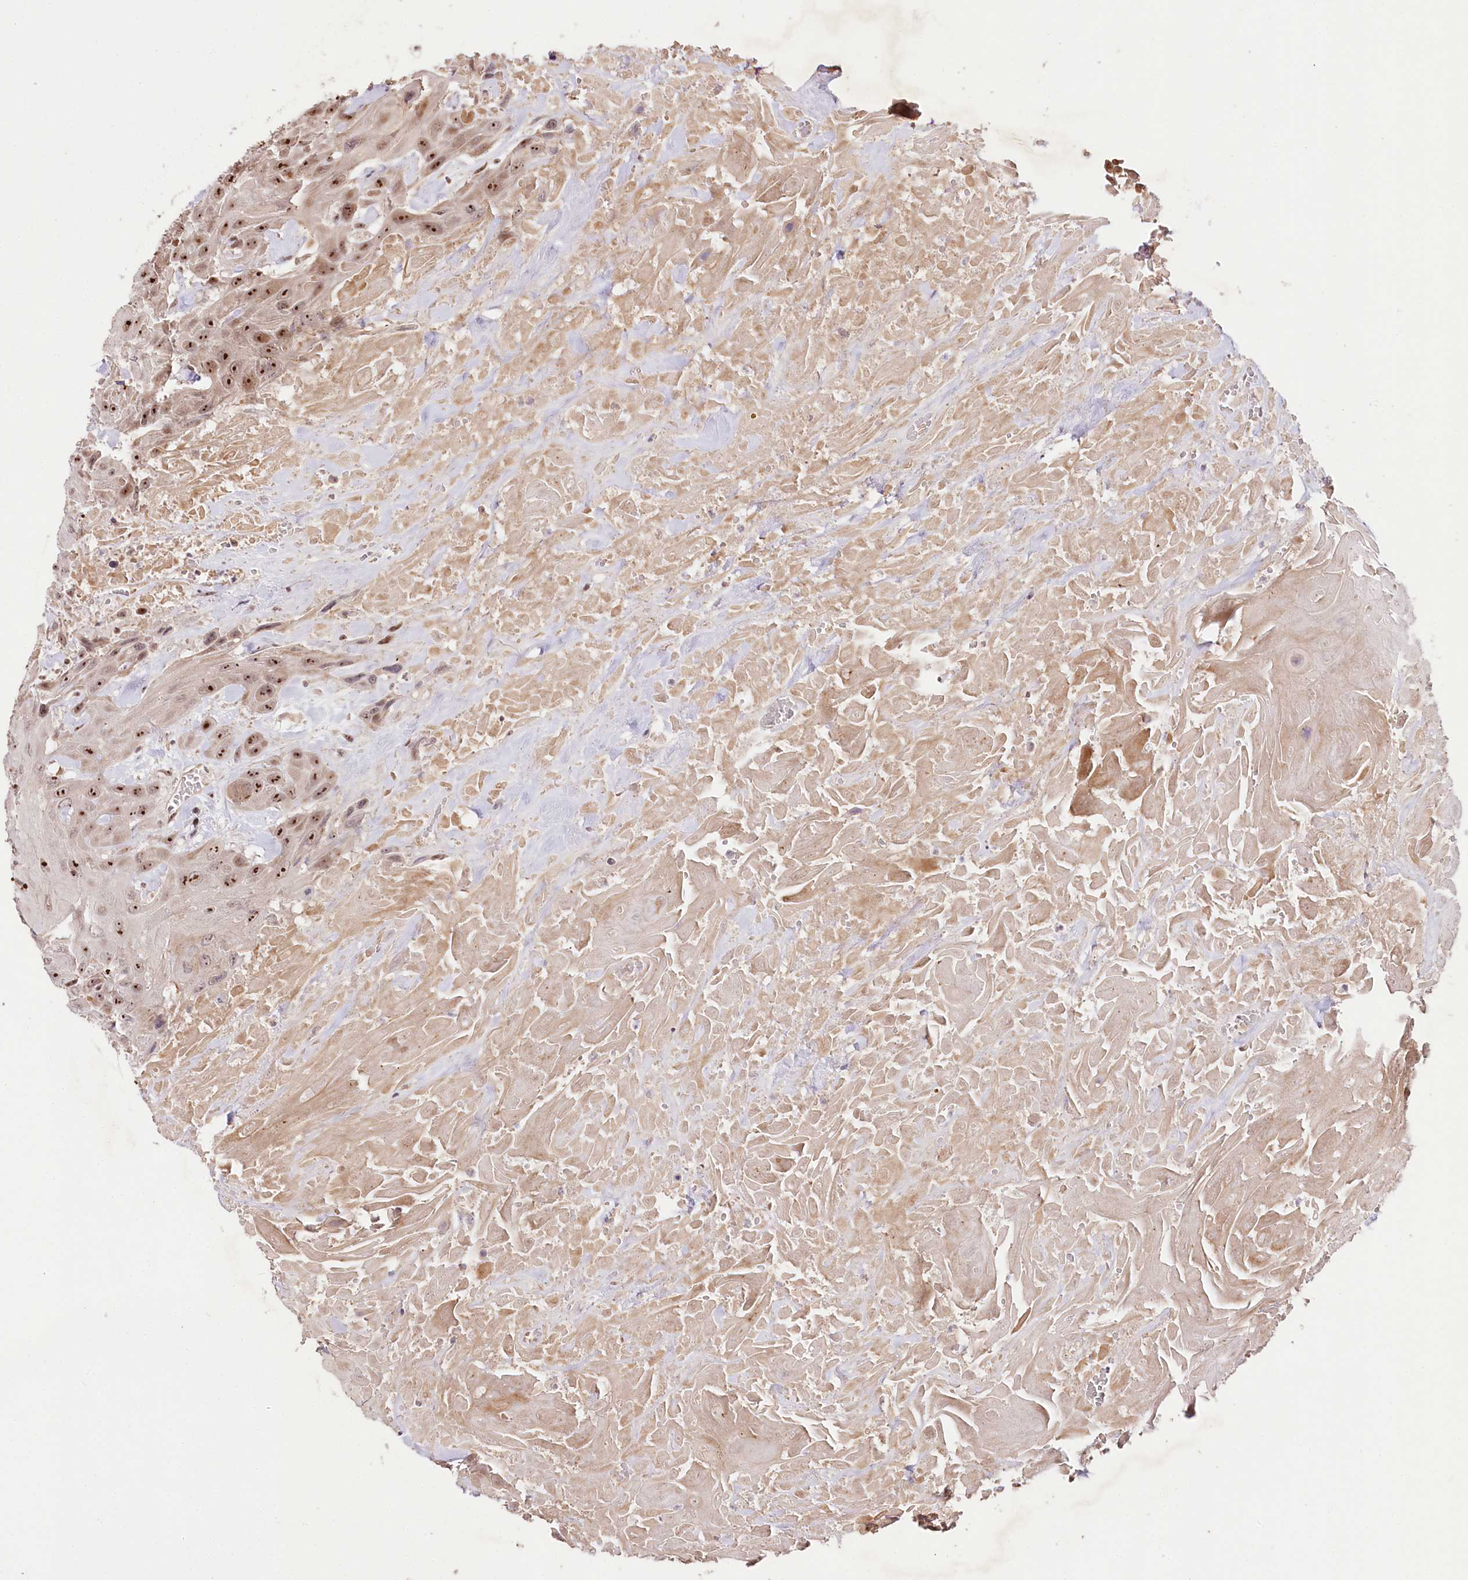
{"staining": {"intensity": "moderate", "quantity": ">75%", "location": "nuclear"}, "tissue": "head and neck cancer", "cell_type": "Tumor cells", "image_type": "cancer", "snomed": [{"axis": "morphology", "description": "Squamous cell carcinoma, NOS"}, {"axis": "topography", "description": "Head-Neck"}], "caption": "Immunohistochemical staining of head and neck cancer (squamous cell carcinoma) demonstrates moderate nuclear protein expression in about >75% of tumor cells.", "gene": "DMP1", "patient": {"sex": "male", "age": 81}}